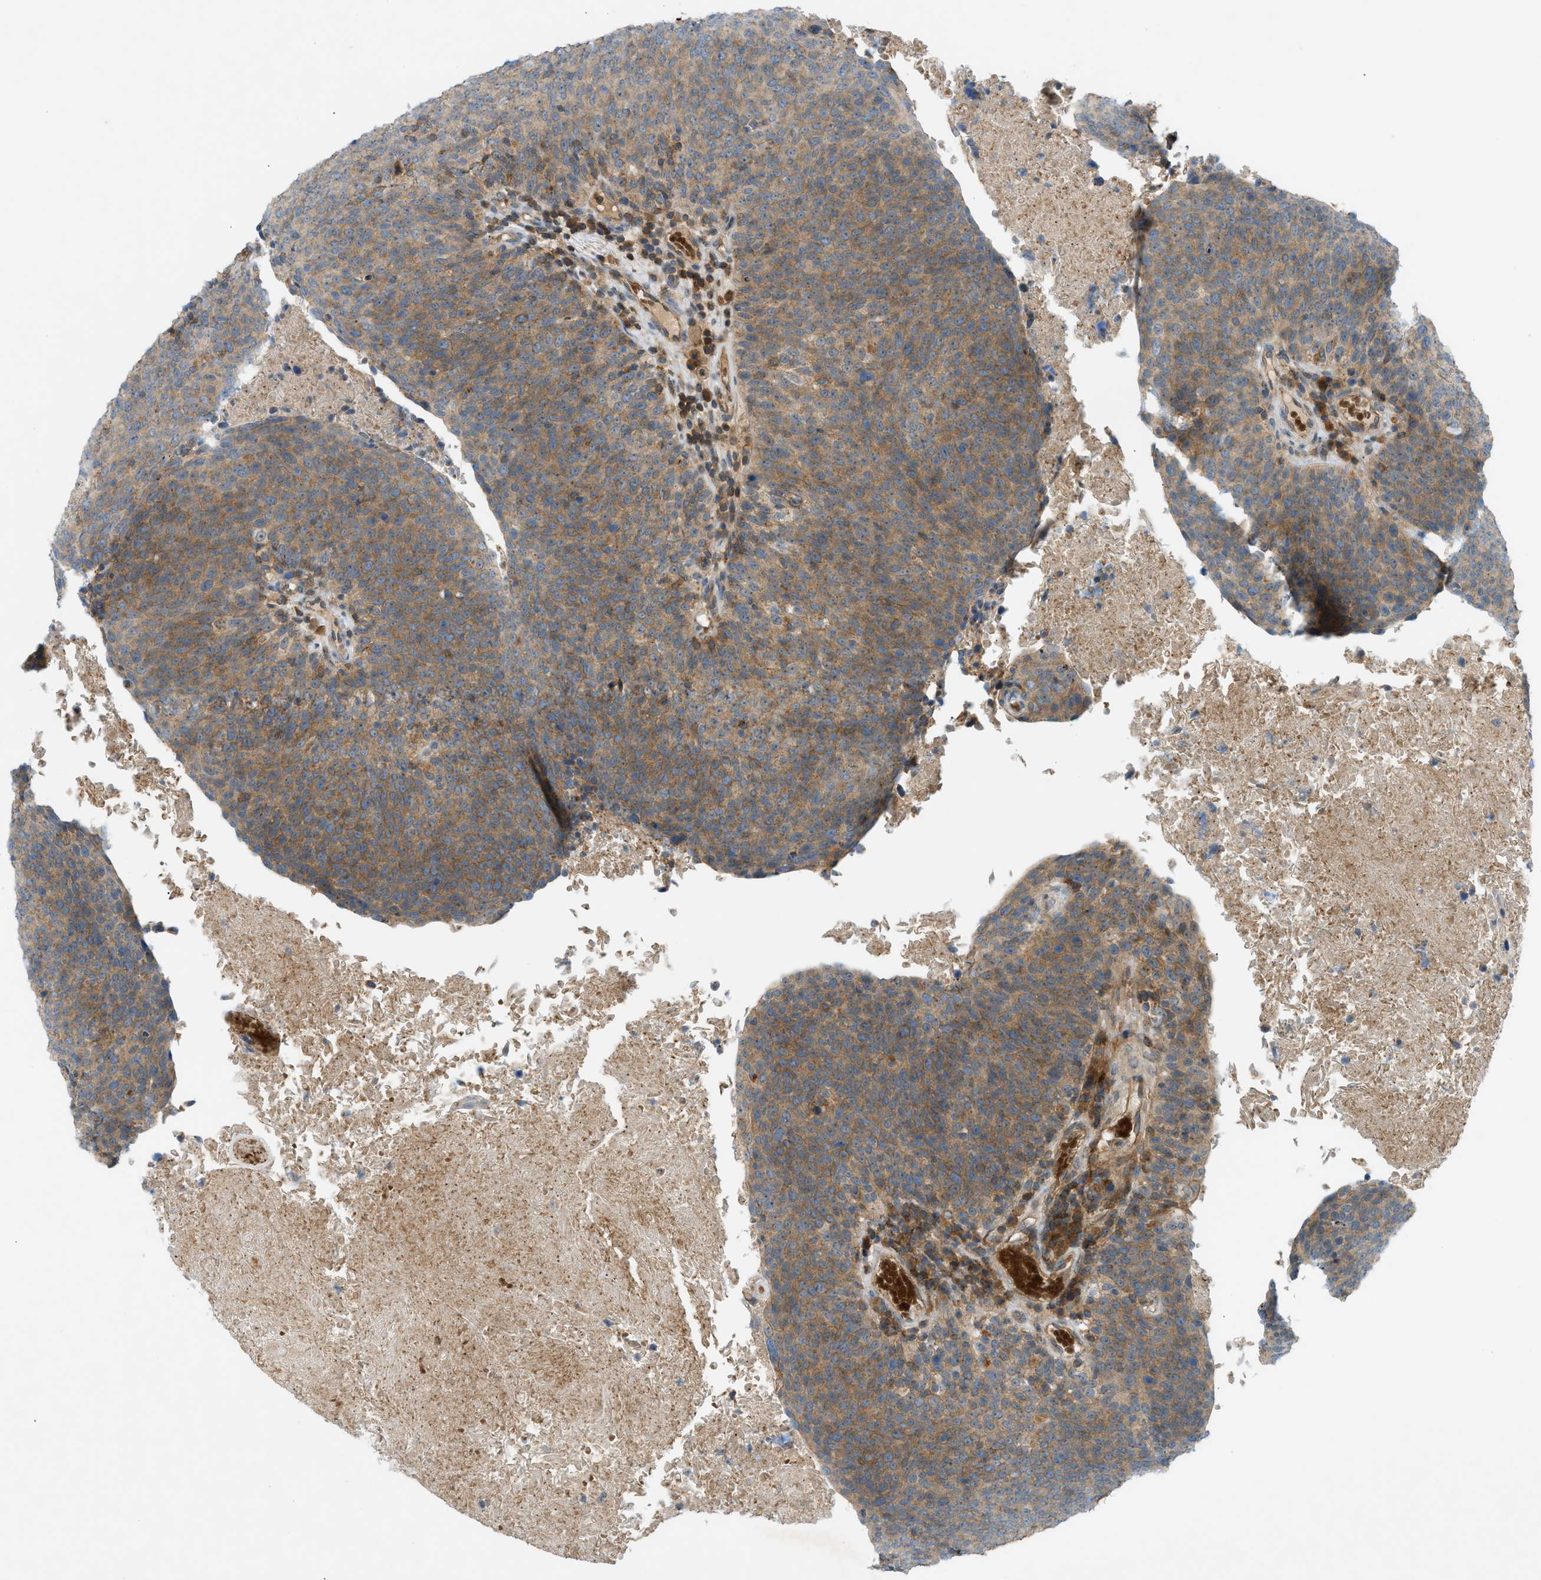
{"staining": {"intensity": "moderate", "quantity": ">75%", "location": "cytoplasmic/membranous"}, "tissue": "head and neck cancer", "cell_type": "Tumor cells", "image_type": "cancer", "snomed": [{"axis": "morphology", "description": "Squamous cell carcinoma, NOS"}, {"axis": "morphology", "description": "Squamous cell carcinoma, metastatic, NOS"}, {"axis": "topography", "description": "Lymph node"}, {"axis": "topography", "description": "Head-Neck"}], "caption": "Tumor cells exhibit medium levels of moderate cytoplasmic/membranous staining in about >75% of cells in head and neck squamous cell carcinoma.", "gene": "GRK6", "patient": {"sex": "male", "age": 62}}